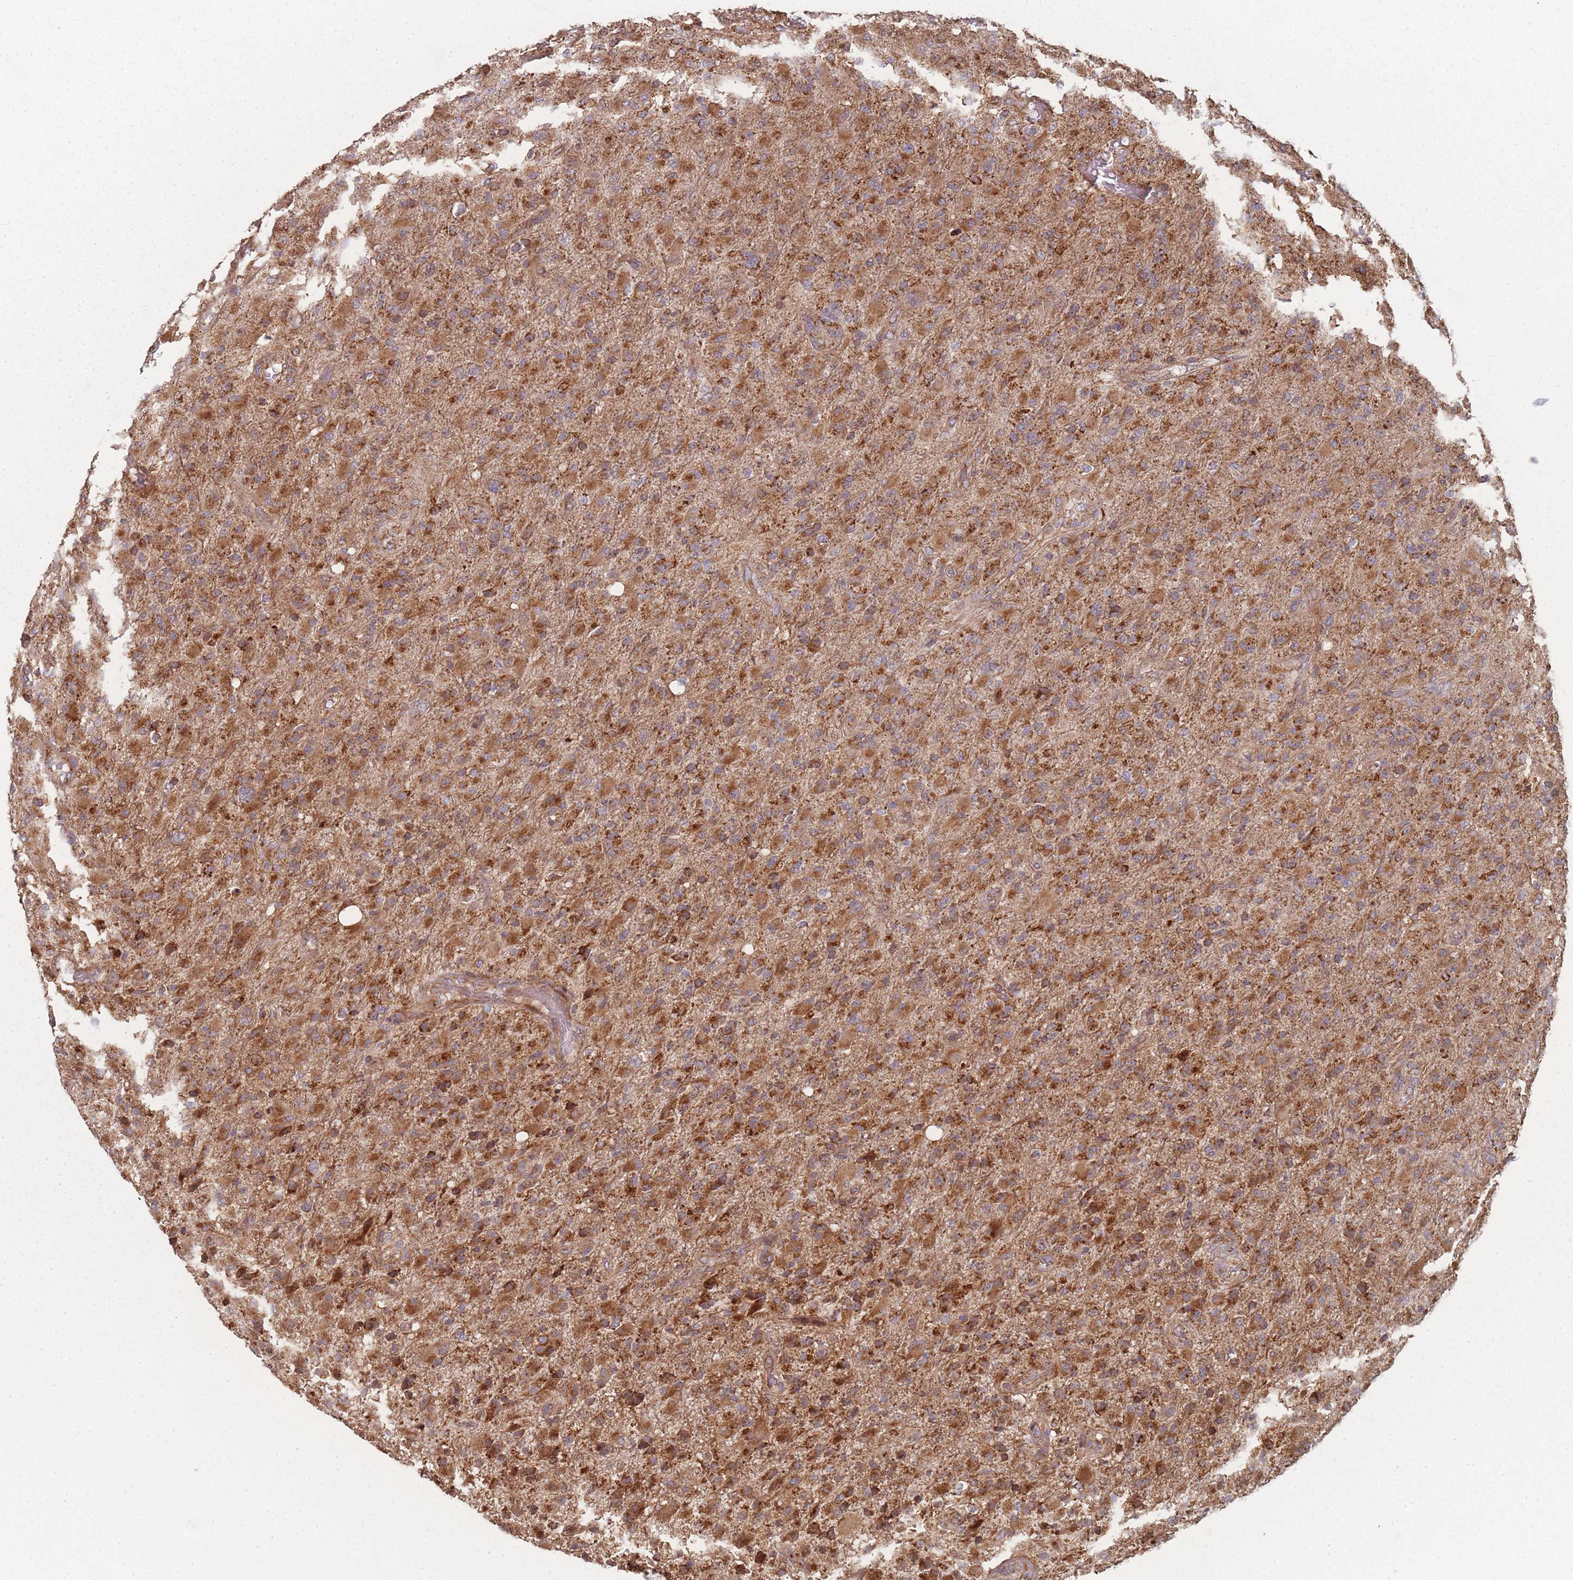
{"staining": {"intensity": "moderate", "quantity": ">75%", "location": "cytoplasmic/membranous"}, "tissue": "glioma", "cell_type": "Tumor cells", "image_type": "cancer", "snomed": [{"axis": "morphology", "description": "Glioma, malignant, Low grade"}, {"axis": "topography", "description": "Brain"}], "caption": "Glioma tissue demonstrates moderate cytoplasmic/membranous staining in about >75% of tumor cells, visualized by immunohistochemistry. (DAB IHC, brown staining for protein, blue staining for nuclei).", "gene": "PSMB3", "patient": {"sex": "male", "age": 65}}